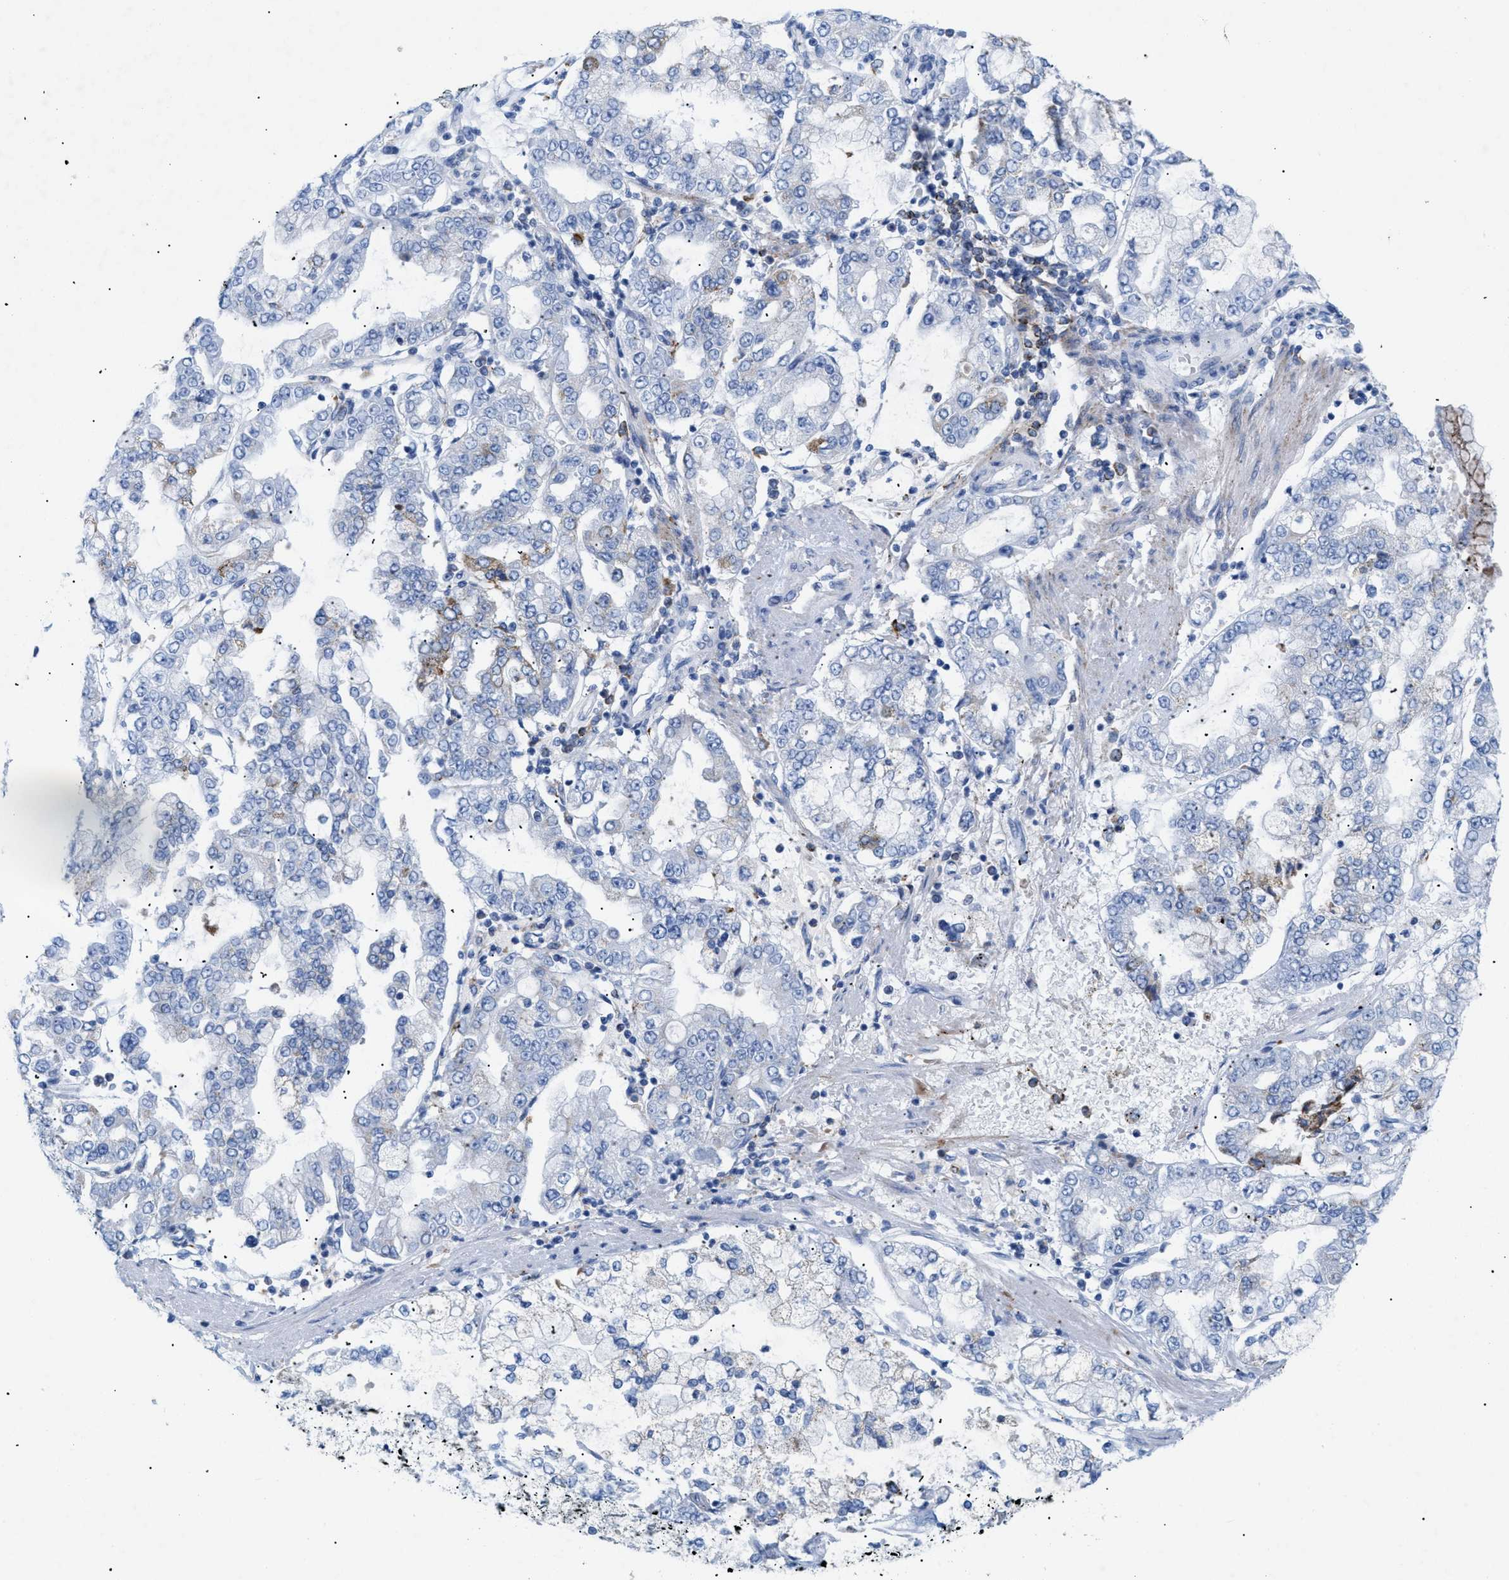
{"staining": {"intensity": "moderate", "quantity": "<25%", "location": "cytoplasmic/membranous"}, "tissue": "stomach cancer", "cell_type": "Tumor cells", "image_type": "cancer", "snomed": [{"axis": "morphology", "description": "Adenocarcinoma, NOS"}, {"axis": "topography", "description": "Stomach"}], "caption": "Immunohistochemistry (IHC) photomicrograph of human stomach cancer stained for a protein (brown), which reveals low levels of moderate cytoplasmic/membranous expression in about <25% of tumor cells.", "gene": "DRAM2", "patient": {"sex": "male", "age": 76}}